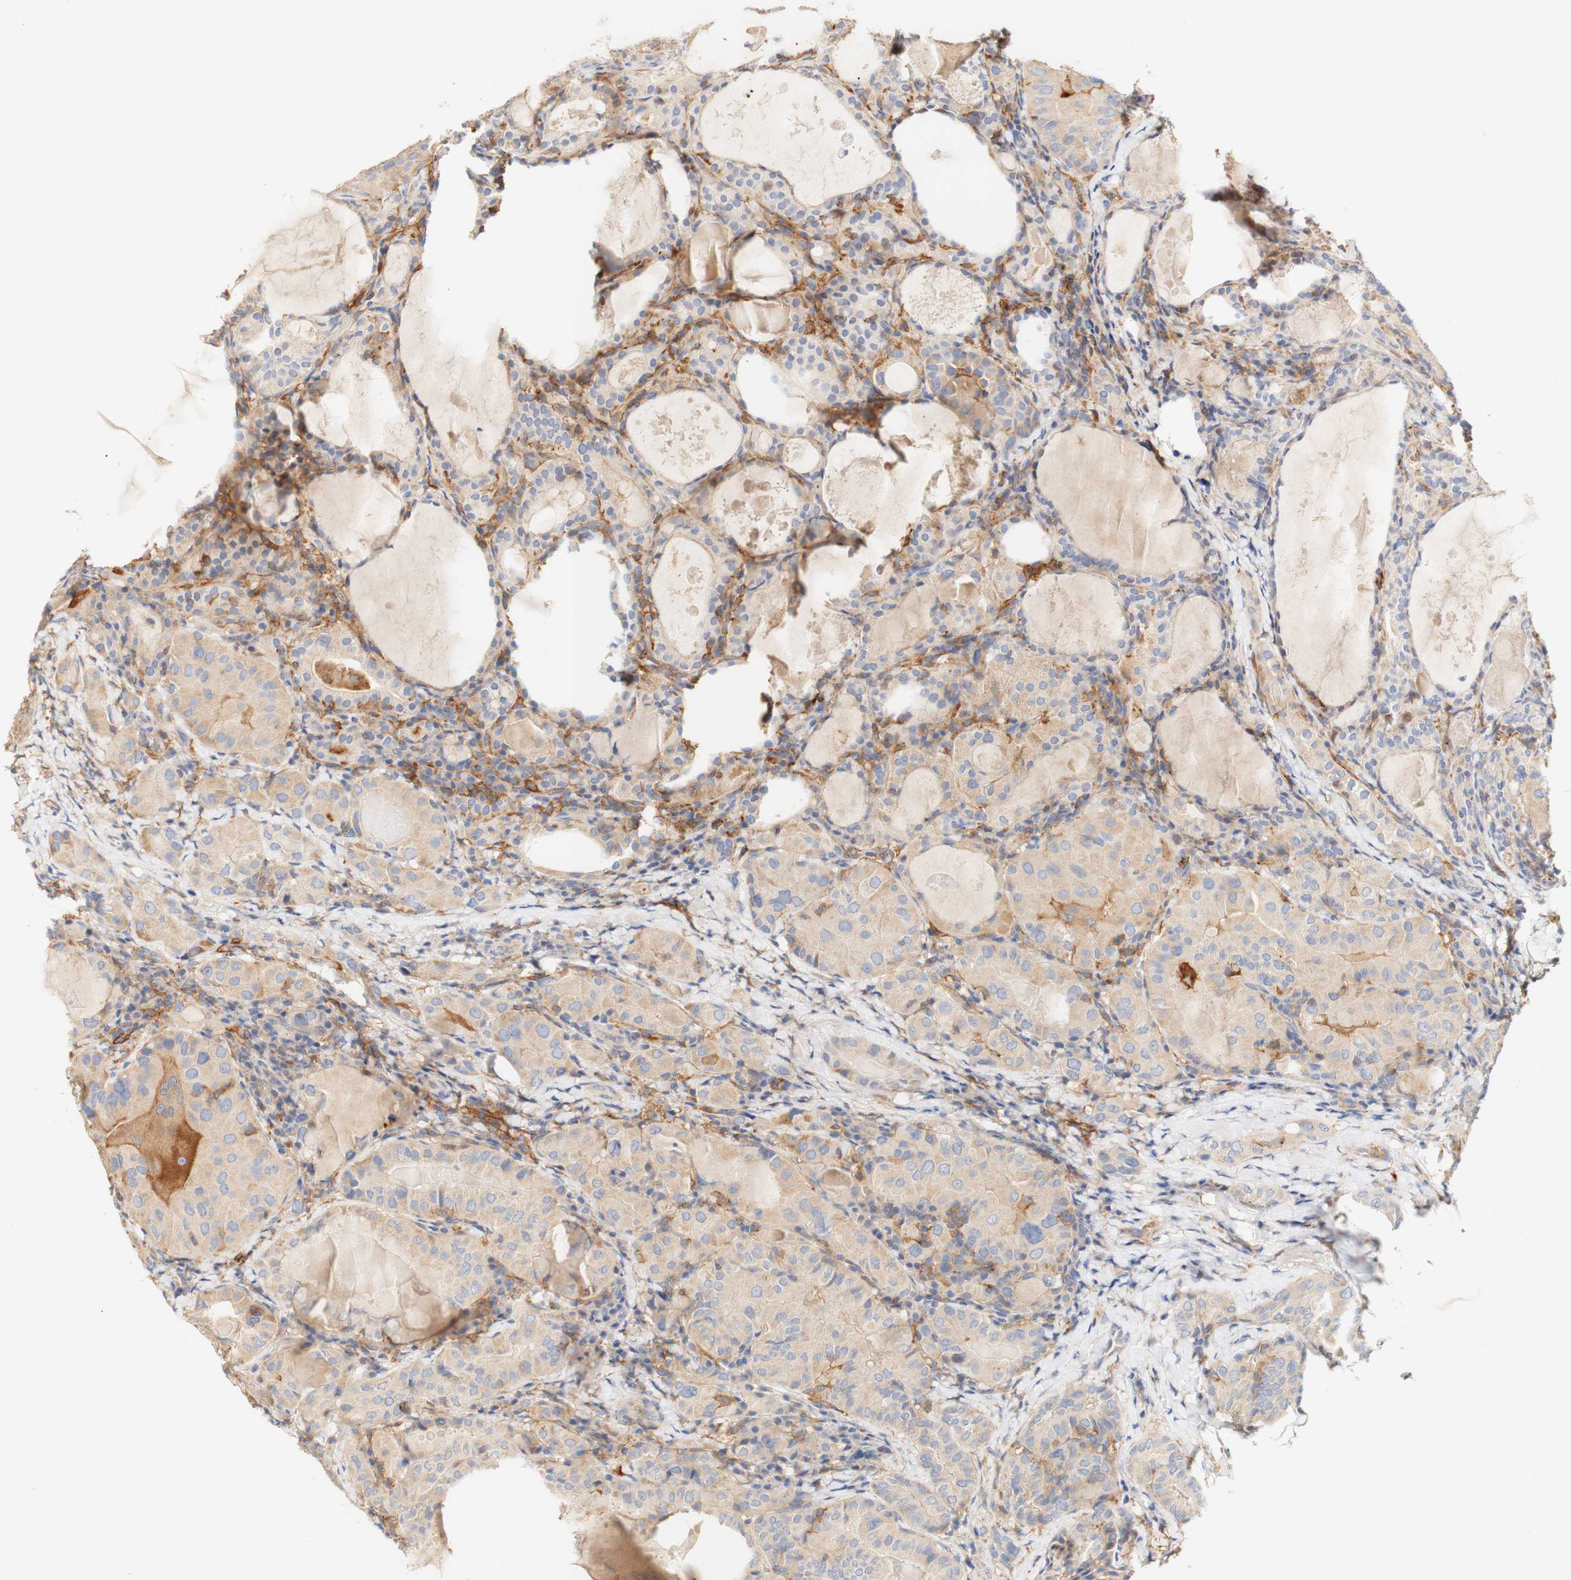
{"staining": {"intensity": "weak", "quantity": "25%-75%", "location": "cytoplasmic/membranous"}, "tissue": "thyroid cancer", "cell_type": "Tumor cells", "image_type": "cancer", "snomed": [{"axis": "morphology", "description": "Papillary adenocarcinoma, NOS"}, {"axis": "topography", "description": "Thyroid gland"}], "caption": "Immunohistochemical staining of human thyroid cancer reveals weak cytoplasmic/membranous protein staining in about 25%-75% of tumor cells. (Stains: DAB (3,3'-diaminobenzidine) in brown, nuclei in blue, Microscopy: brightfield microscopy at high magnification).", "gene": "PCDH7", "patient": {"sex": "female", "age": 42}}